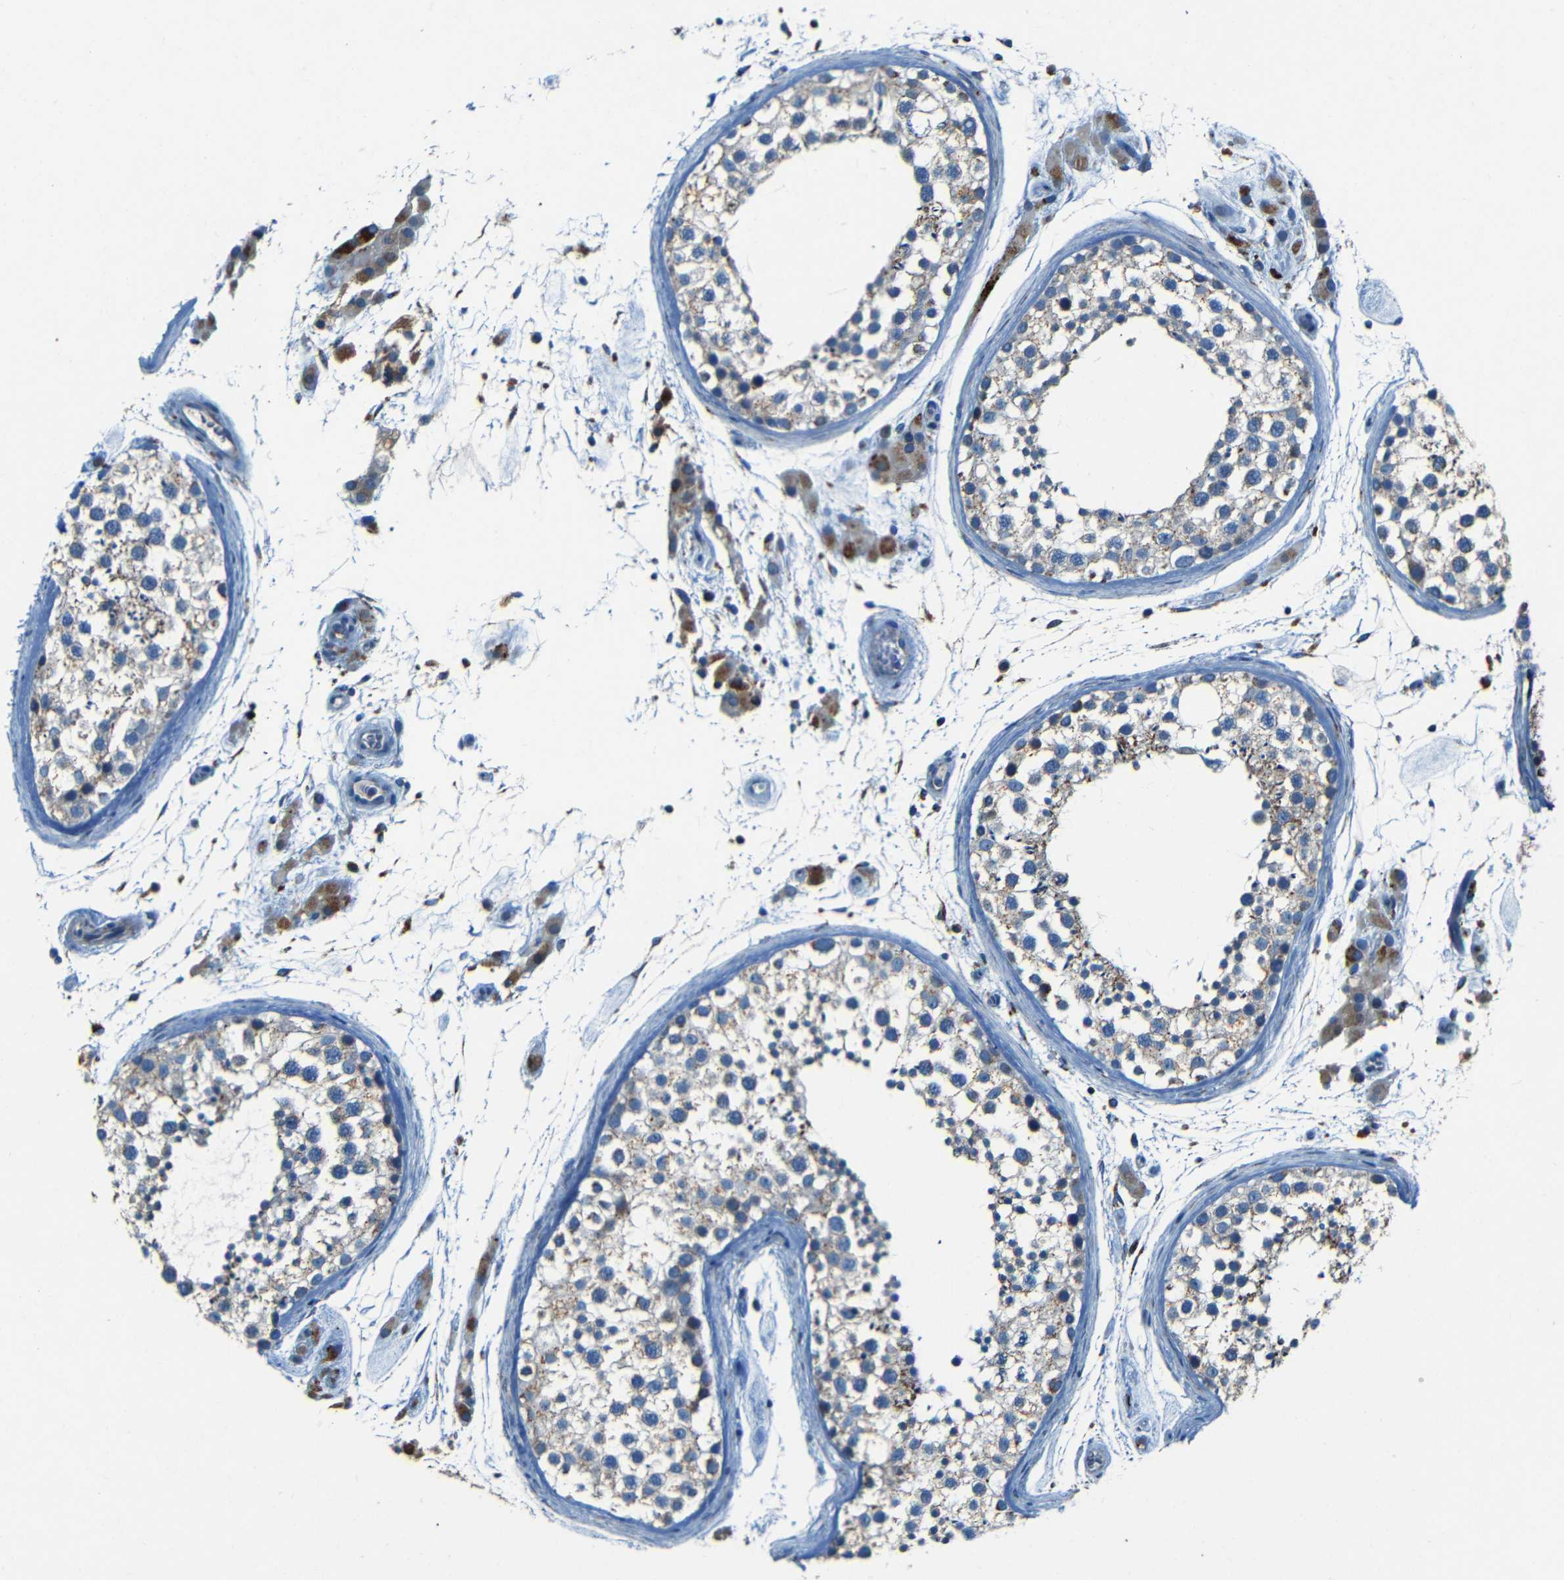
{"staining": {"intensity": "weak", "quantity": ">75%", "location": "cytoplasmic/membranous"}, "tissue": "testis", "cell_type": "Cells in seminiferous ducts", "image_type": "normal", "snomed": [{"axis": "morphology", "description": "Normal tissue, NOS"}, {"axis": "topography", "description": "Testis"}], "caption": "IHC photomicrograph of normal testis: human testis stained using immunohistochemistry (IHC) reveals low levels of weak protein expression localized specifically in the cytoplasmic/membranous of cells in seminiferous ducts, appearing as a cytoplasmic/membranous brown color.", "gene": "WSCD2", "patient": {"sex": "male", "age": 46}}